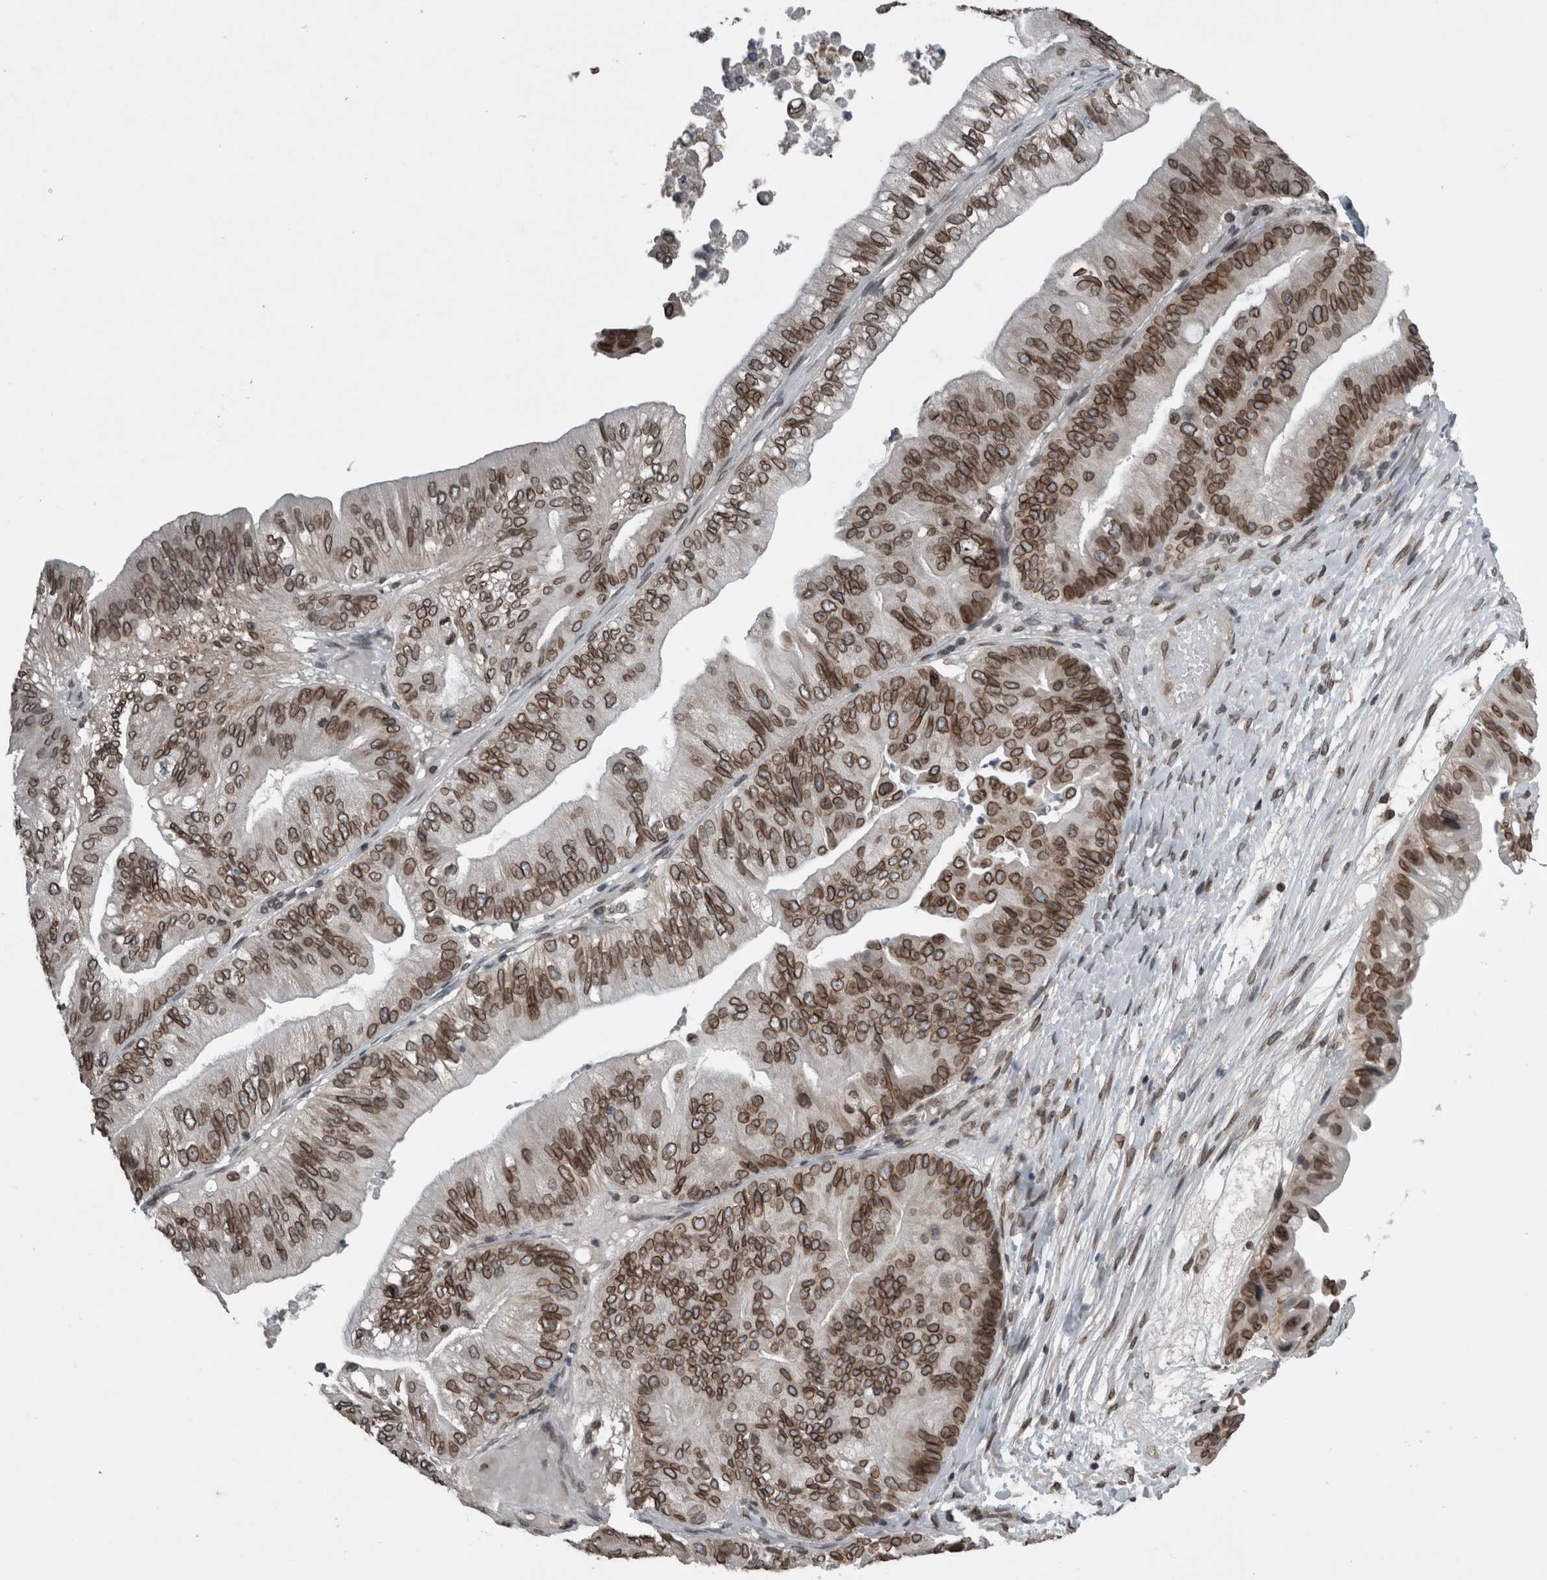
{"staining": {"intensity": "moderate", "quantity": ">75%", "location": "cytoplasmic/membranous,nuclear"}, "tissue": "ovarian cancer", "cell_type": "Tumor cells", "image_type": "cancer", "snomed": [{"axis": "morphology", "description": "Cystadenocarcinoma, mucinous, NOS"}, {"axis": "topography", "description": "Ovary"}], "caption": "High-magnification brightfield microscopy of ovarian cancer (mucinous cystadenocarcinoma) stained with DAB (3,3'-diaminobenzidine) (brown) and counterstained with hematoxylin (blue). tumor cells exhibit moderate cytoplasmic/membranous and nuclear expression is seen in approximately>75% of cells.", "gene": "RANBP2", "patient": {"sex": "female", "age": 61}}